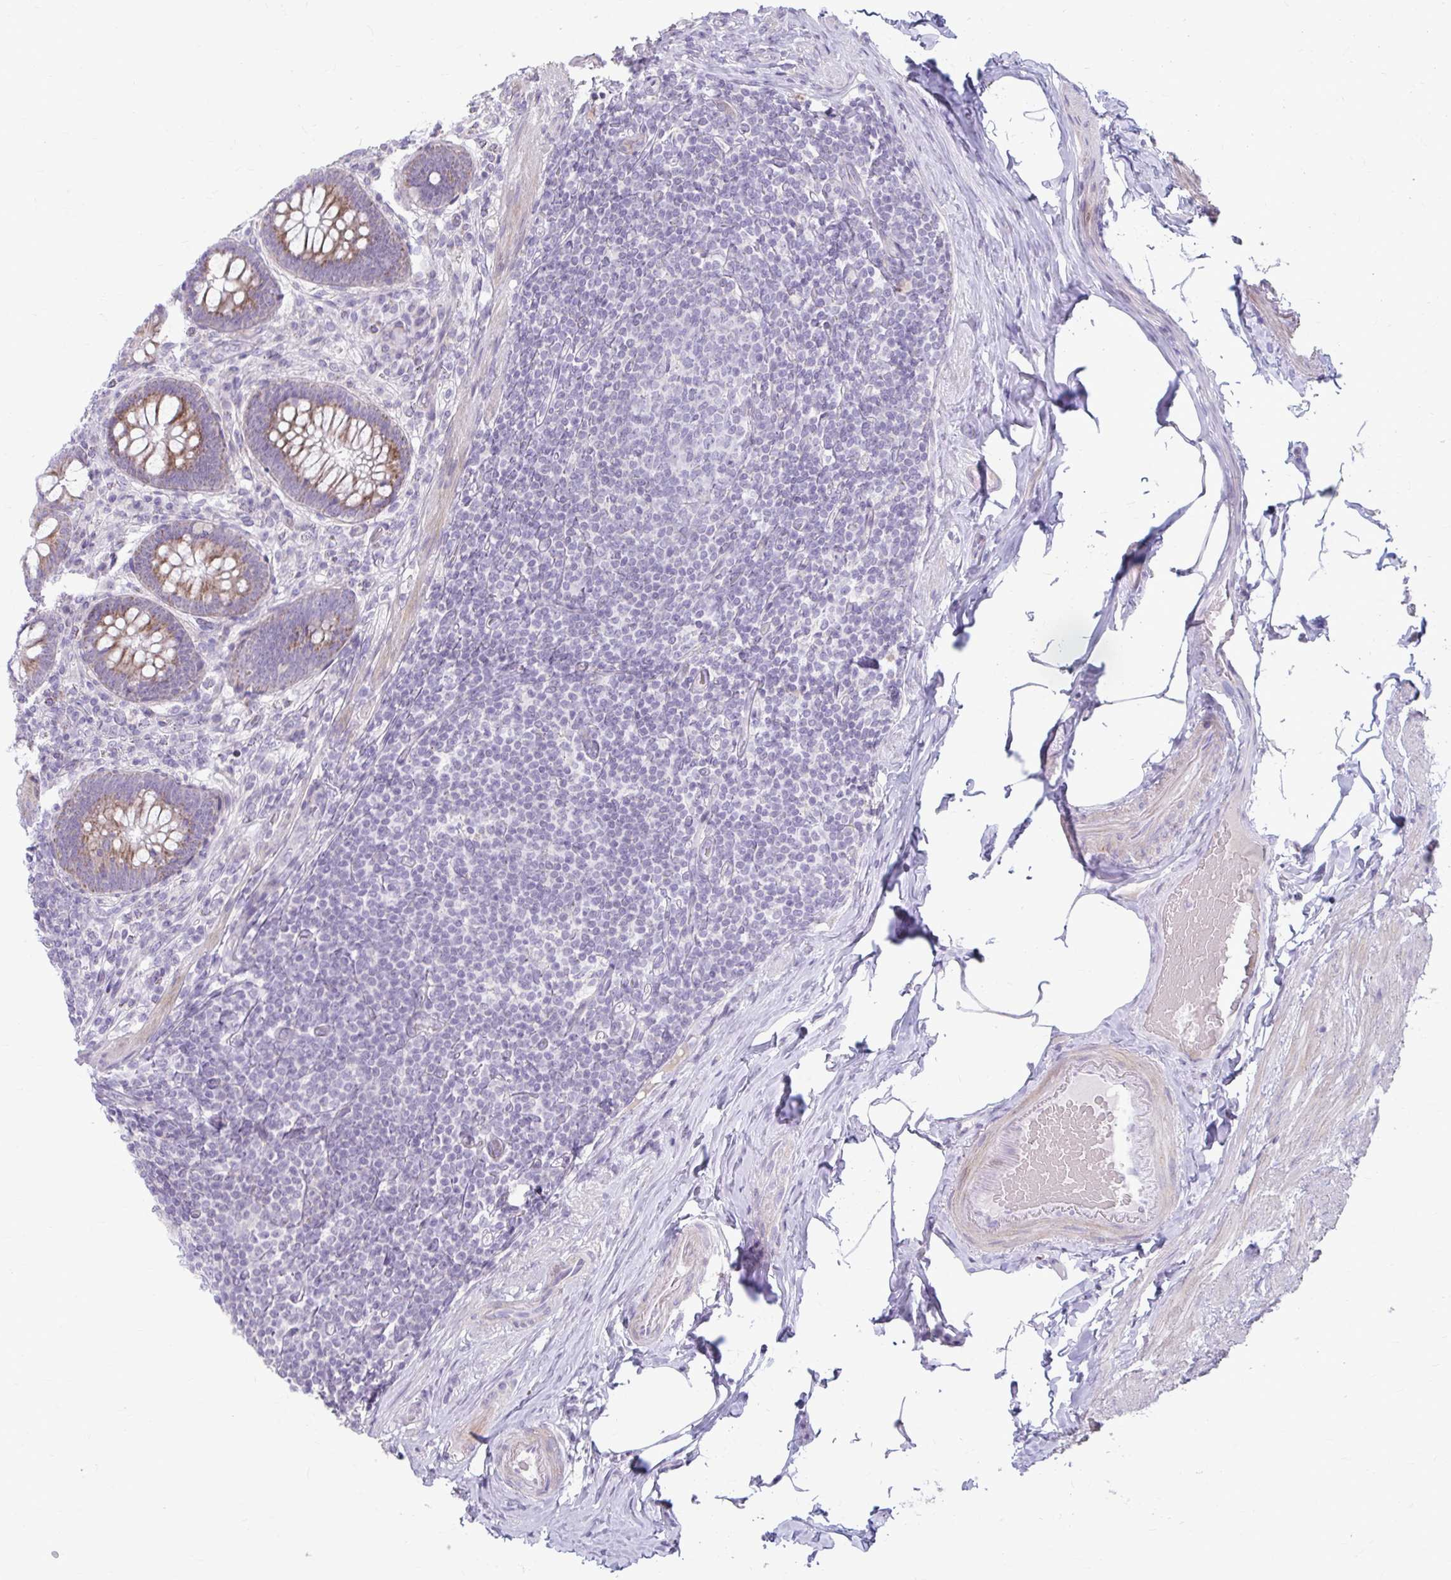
{"staining": {"intensity": "moderate", "quantity": ">75%", "location": "cytoplasmic/membranous"}, "tissue": "appendix", "cell_type": "Glandular cells", "image_type": "normal", "snomed": [{"axis": "morphology", "description": "Normal tissue, NOS"}, {"axis": "topography", "description": "Appendix"}], "caption": "Immunohistochemical staining of unremarkable human appendix demonstrates moderate cytoplasmic/membranous protein positivity in approximately >75% of glandular cells. (Stains: DAB in brown, nuclei in blue, Microscopy: brightfield microscopy at high magnification).", "gene": "MSMO1", "patient": {"sex": "male", "age": 71}}